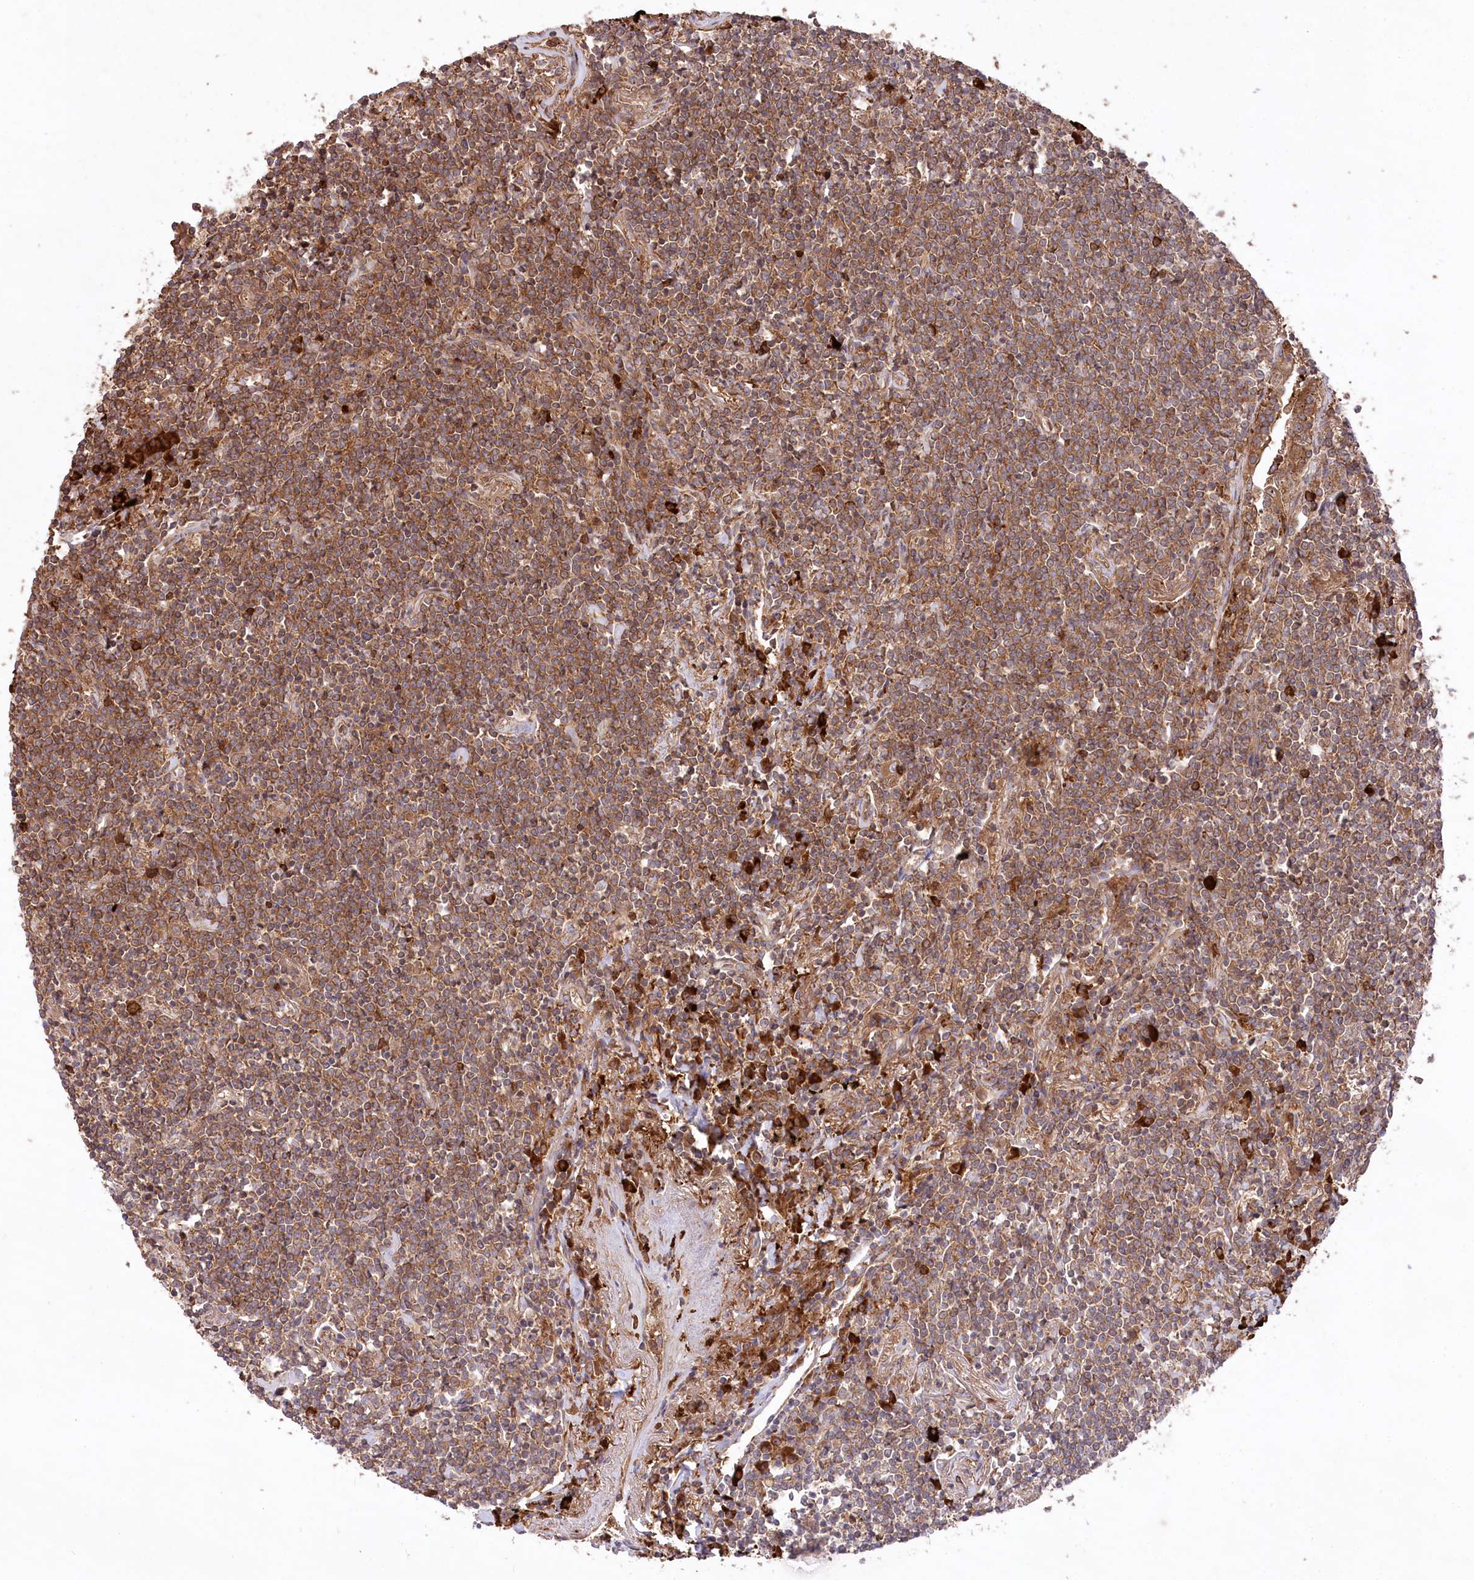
{"staining": {"intensity": "moderate", "quantity": ">75%", "location": "cytoplasmic/membranous"}, "tissue": "lymphoma", "cell_type": "Tumor cells", "image_type": "cancer", "snomed": [{"axis": "morphology", "description": "Malignant lymphoma, non-Hodgkin's type, Low grade"}, {"axis": "topography", "description": "Lung"}], "caption": "Brown immunohistochemical staining in human lymphoma shows moderate cytoplasmic/membranous staining in approximately >75% of tumor cells. (Stains: DAB (3,3'-diaminobenzidine) in brown, nuclei in blue, Microscopy: brightfield microscopy at high magnification).", "gene": "PPP1R21", "patient": {"sex": "female", "age": 71}}